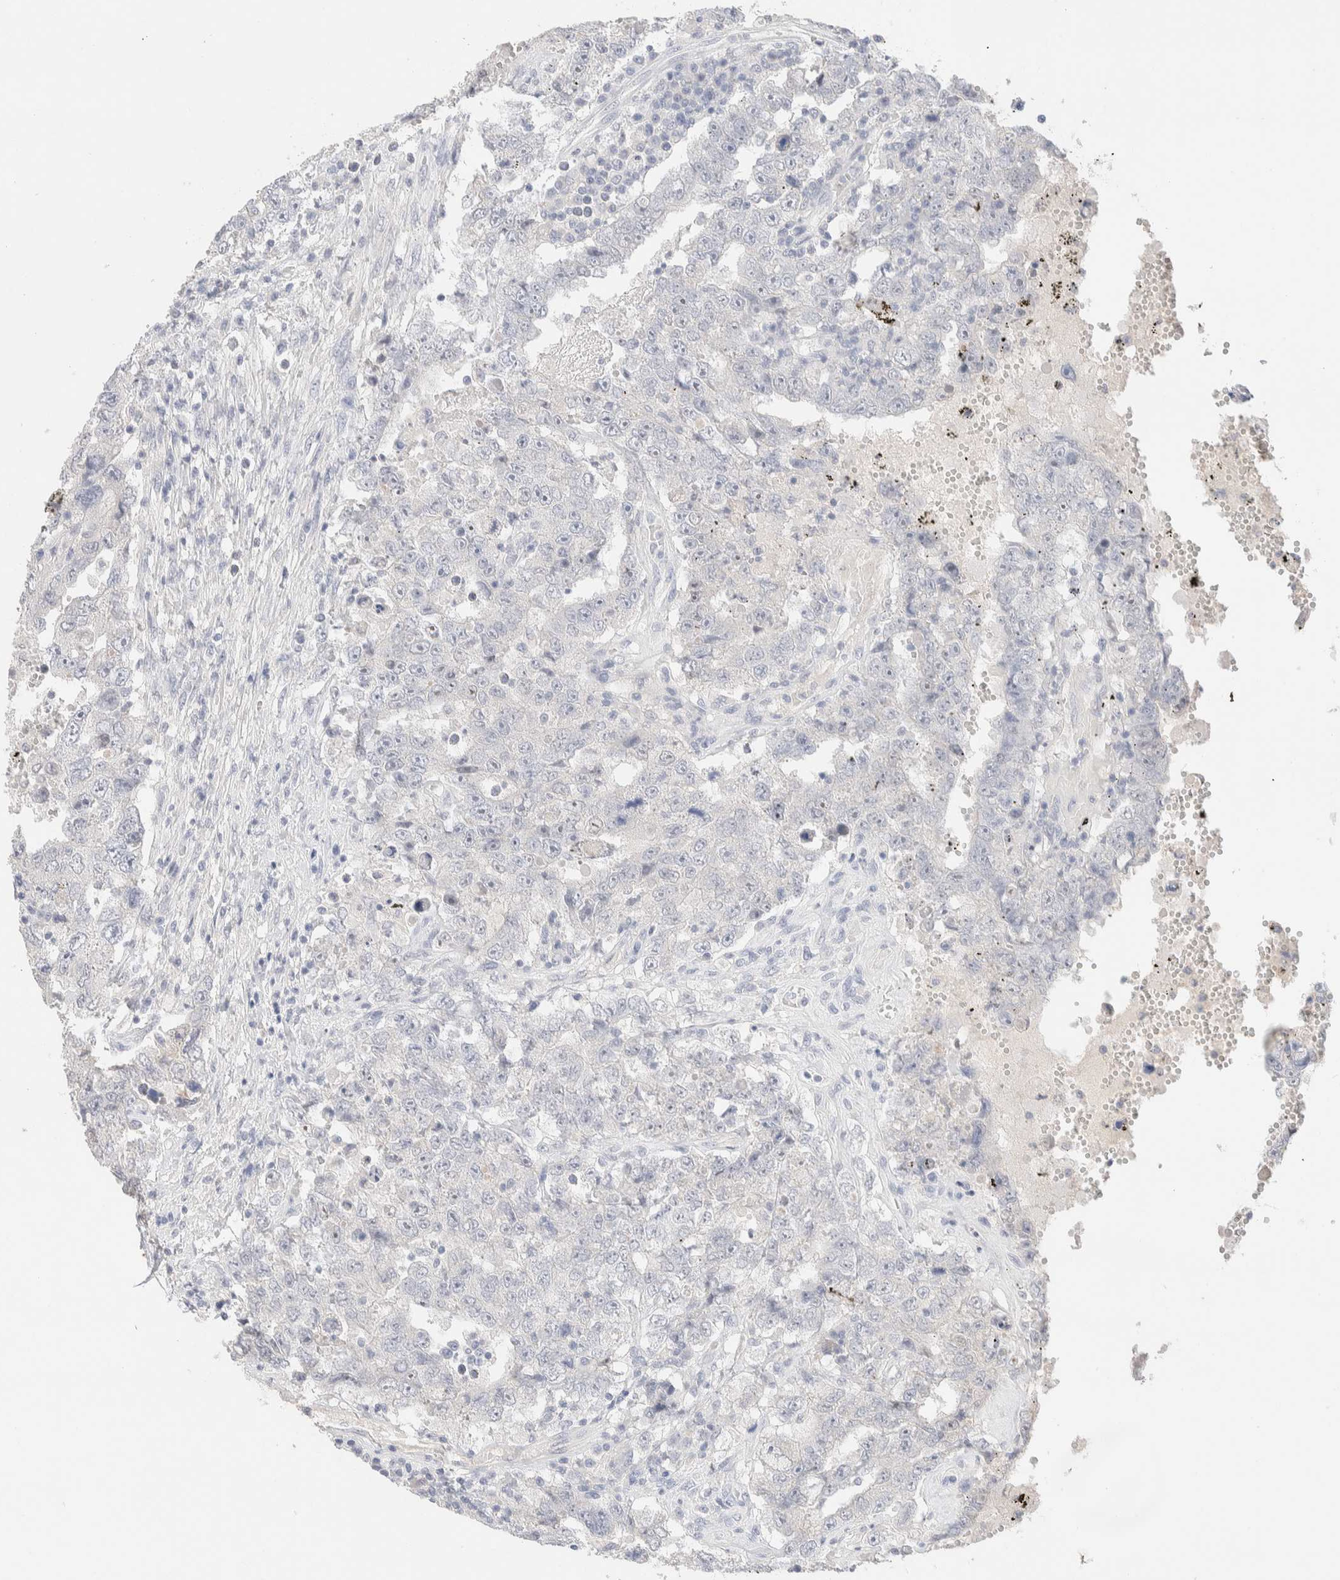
{"staining": {"intensity": "negative", "quantity": "none", "location": "none"}, "tissue": "testis cancer", "cell_type": "Tumor cells", "image_type": "cancer", "snomed": [{"axis": "morphology", "description": "Carcinoma, Embryonal, NOS"}, {"axis": "topography", "description": "Testis"}], "caption": "The photomicrograph reveals no staining of tumor cells in testis embryonal carcinoma.", "gene": "RIDA", "patient": {"sex": "male", "age": 26}}